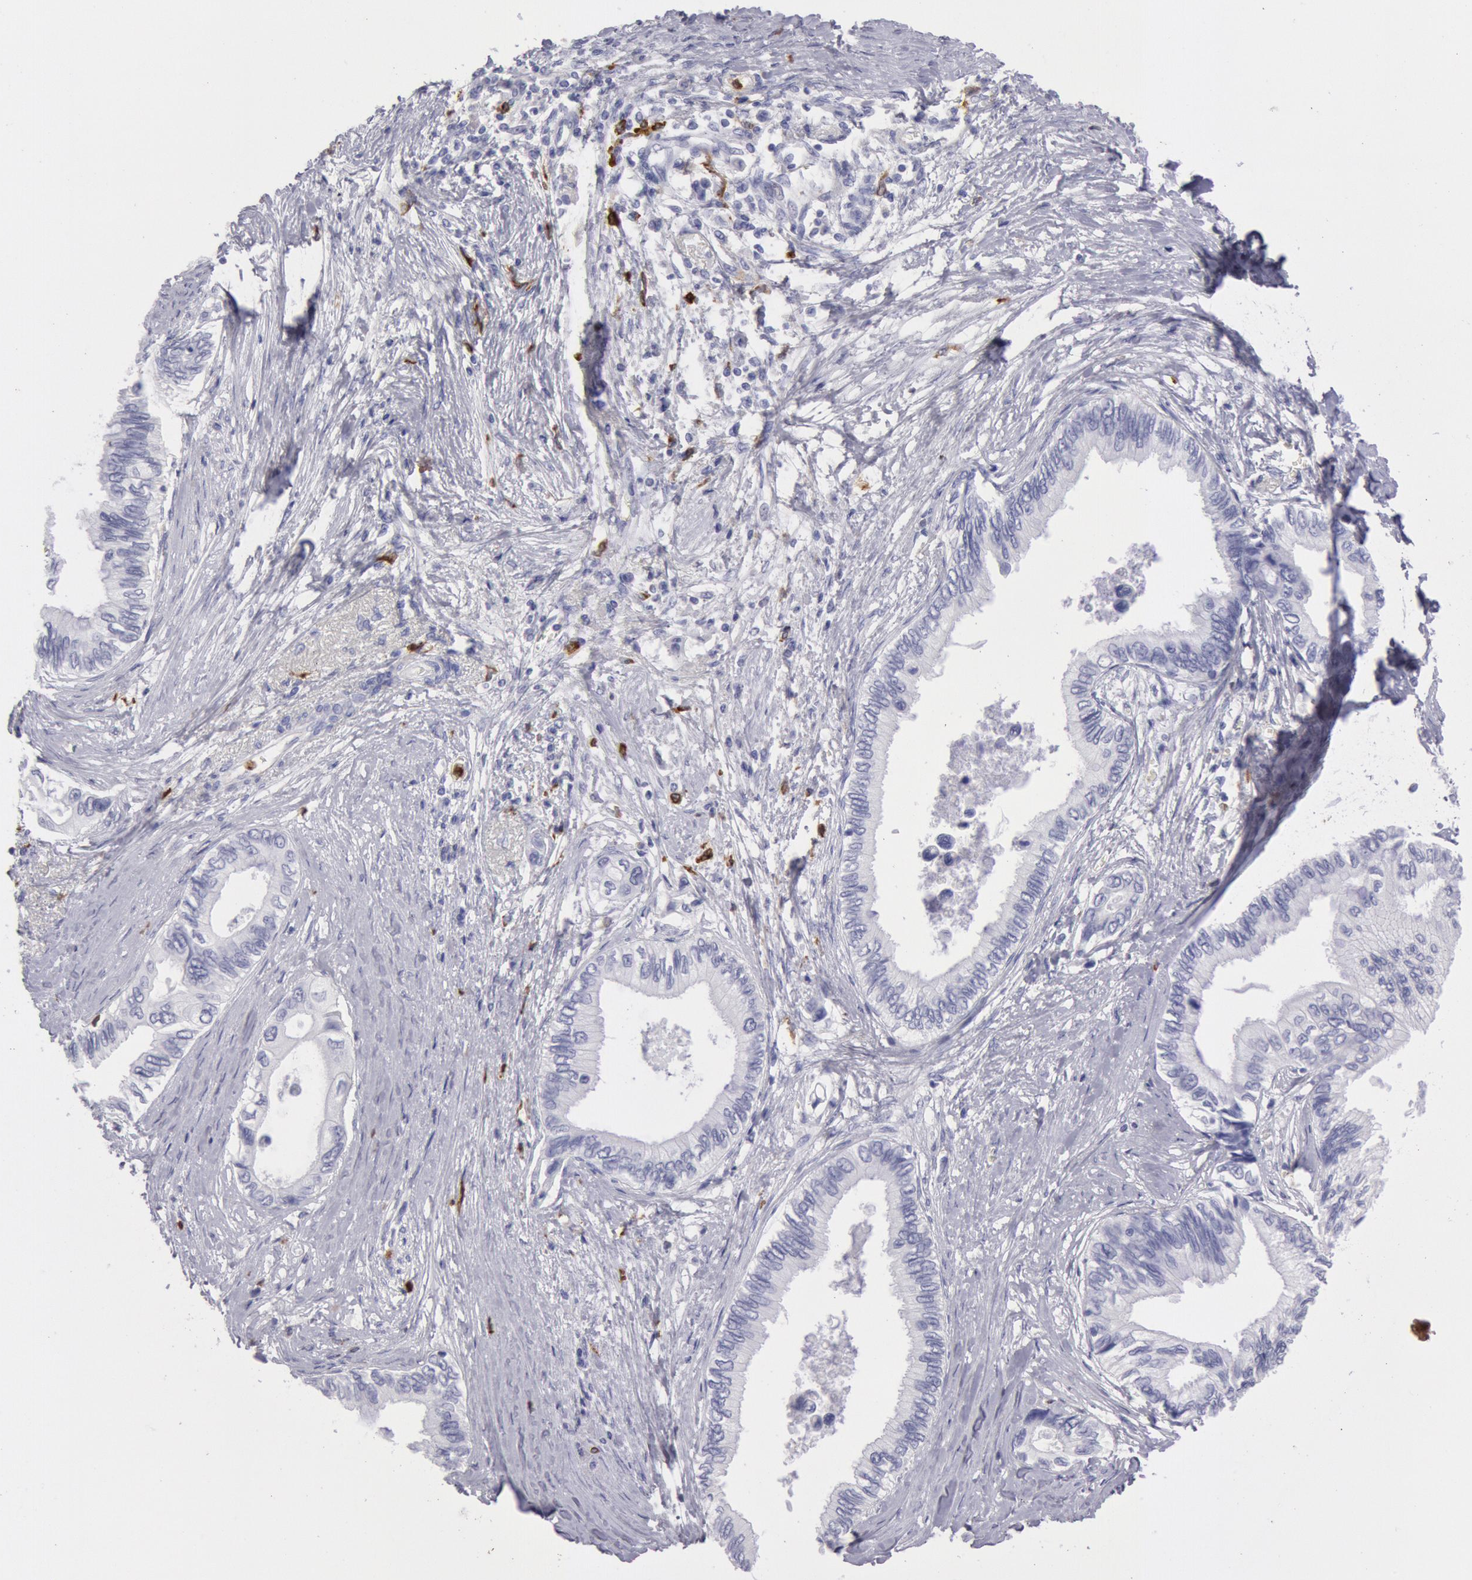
{"staining": {"intensity": "negative", "quantity": "none", "location": "none"}, "tissue": "pancreatic cancer", "cell_type": "Tumor cells", "image_type": "cancer", "snomed": [{"axis": "morphology", "description": "Adenocarcinoma, NOS"}, {"axis": "topography", "description": "Pancreas"}], "caption": "Micrograph shows no significant protein positivity in tumor cells of adenocarcinoma (pancreatic).", "gene": "FCN1", "patient": {"sex": "female", "age": 66}}